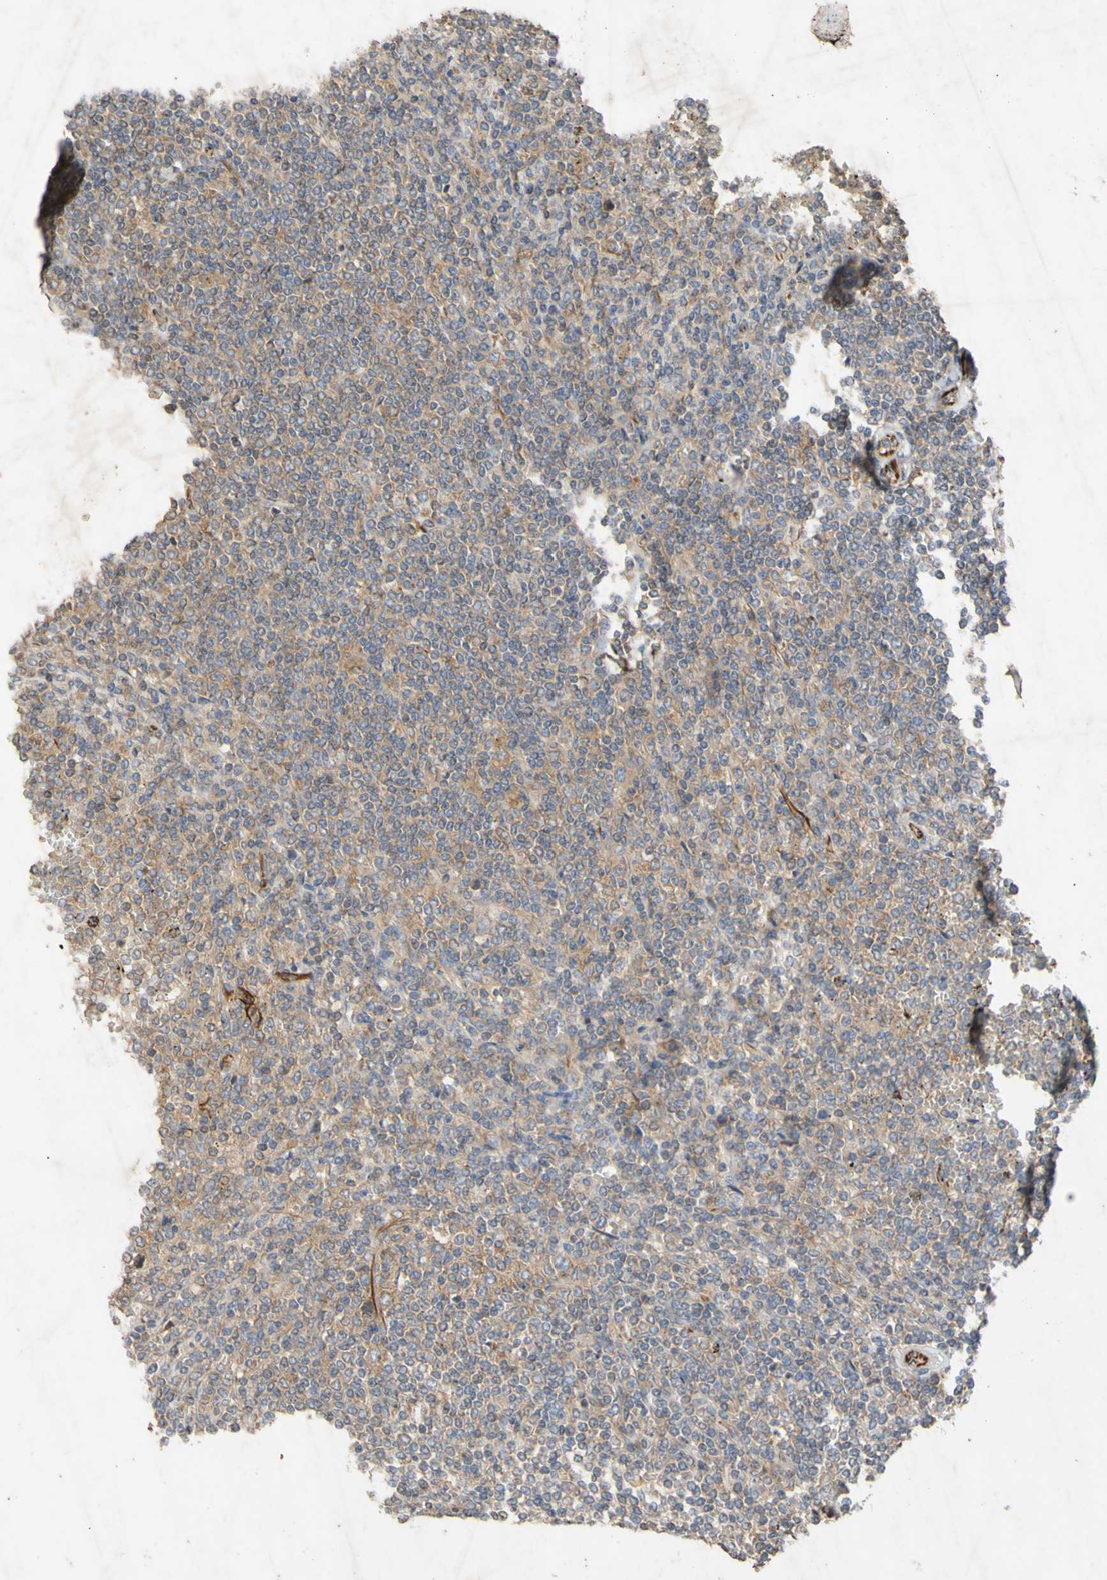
{"staining": {"intensity": "weak", "quantity": "25%-75%", "location": "cytoplasmic/membranous"}, "tissue": "lymphoma", "cell_type": "Tumor cells", "image_type": "cancer", "snomed": [{"axis": "morphology", "description": "Malignant lymphoma, non-Hodgkin's type, Low grade"}, {"axis": "topography", "description": "Spleen"}], "caption": "A brown stain highlights weak cytoplasmic/membranous staining of a protein in human lymphoma tumor cells.", "gene": "EIF2S3", "patient": {"sex": "female", "age": 19}}